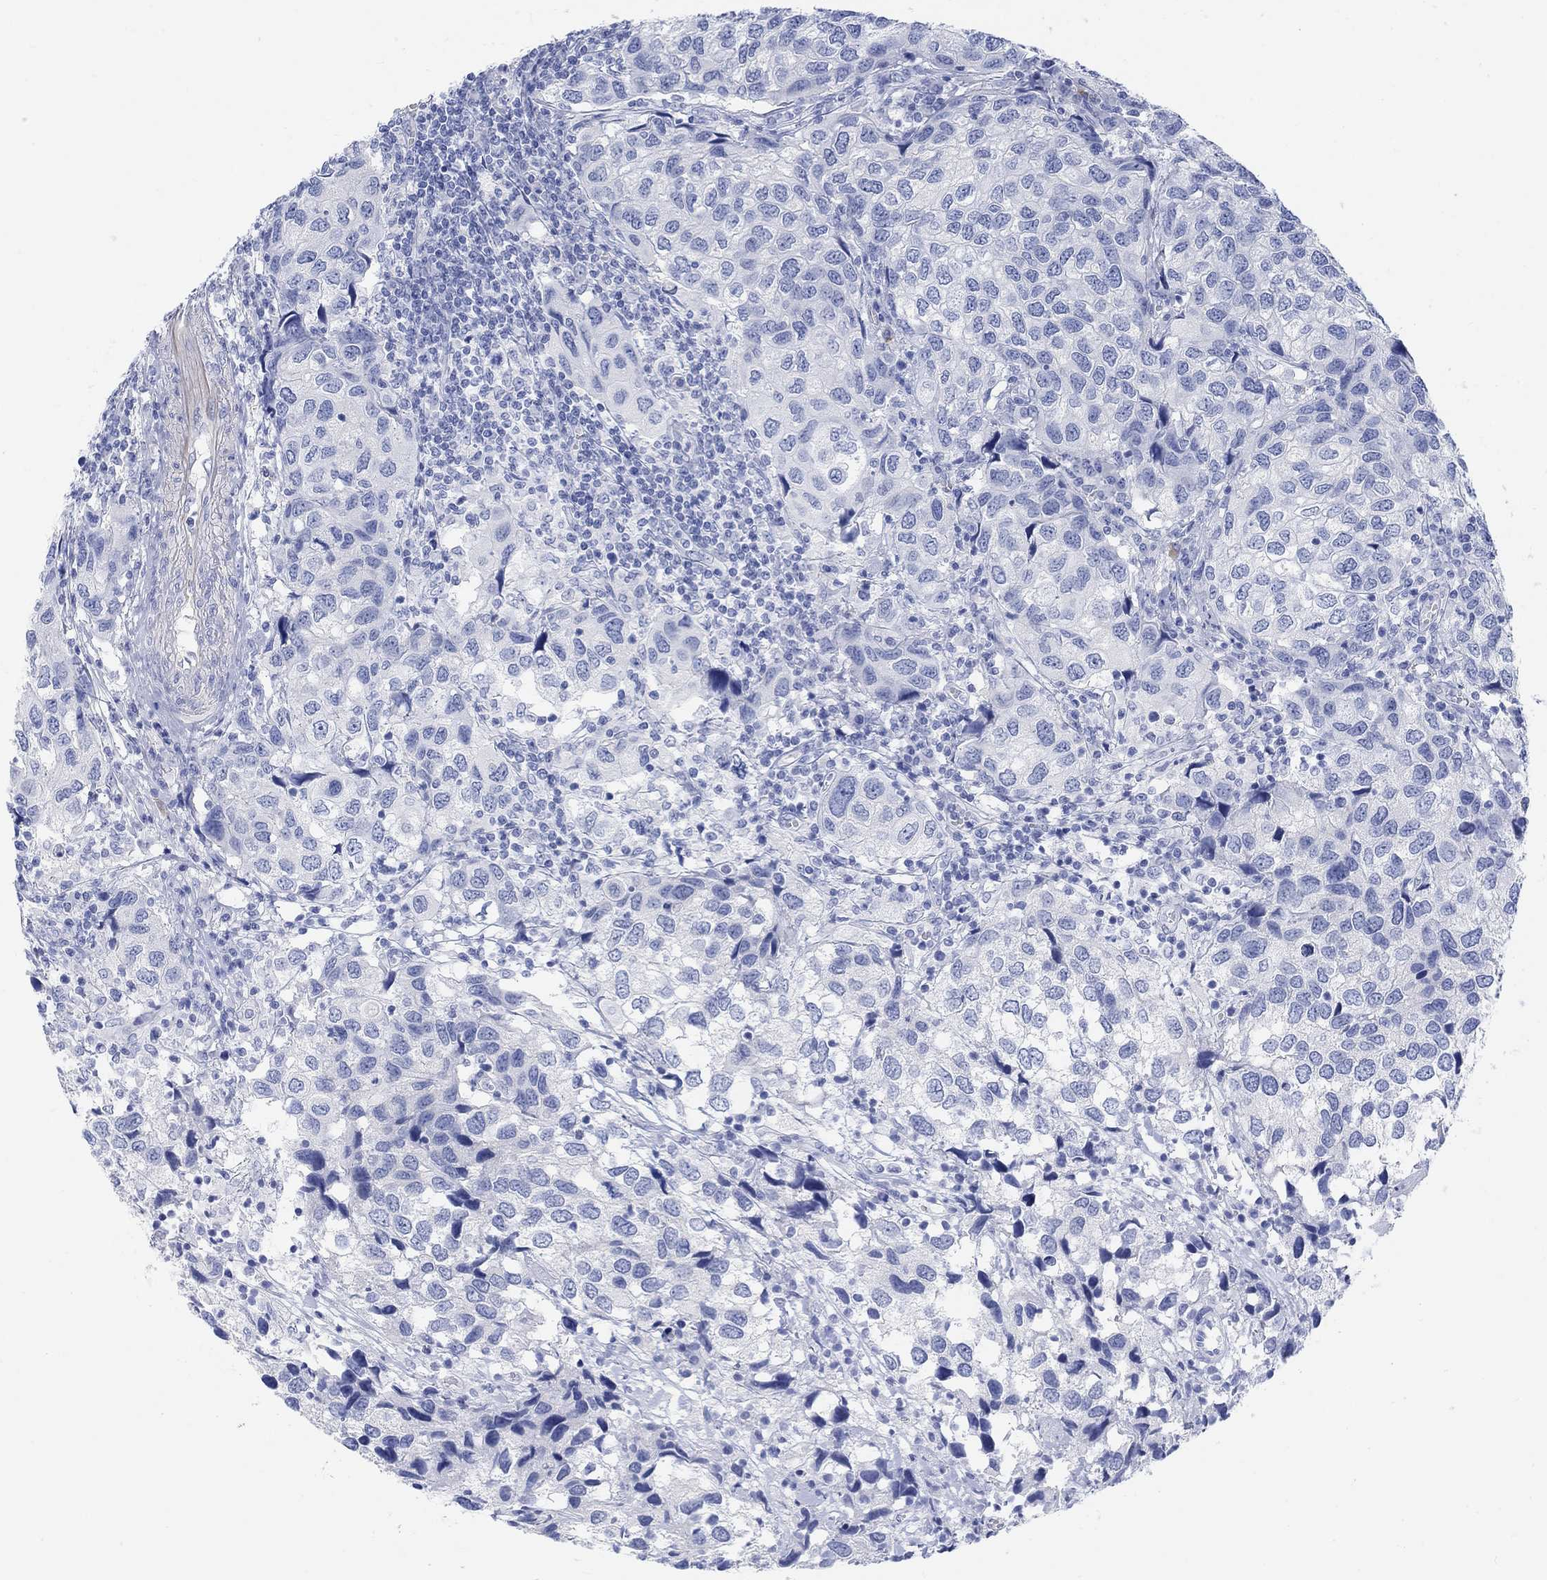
{"staining": {"intensity": "negative", "quantity": "none", "location": "none"}, "tissue": "urothelial cancer", "cell_type": "Tumor cells", "image_type": "cancer", "snomed": [{"axis": "morphology", "description": "Urothelial carcinoma, High grade"}, {"axis": "topography", "description": "Urinary bladder"}], "caption": "DAB (3,3'-diaminobenzidine) immunohistochemical staining of urothelial carcinoma (high-grade) displays no significant positivity in tumor cells.", "gene": "XIRP2", "patient": {"sex": "male", "age": 79}}